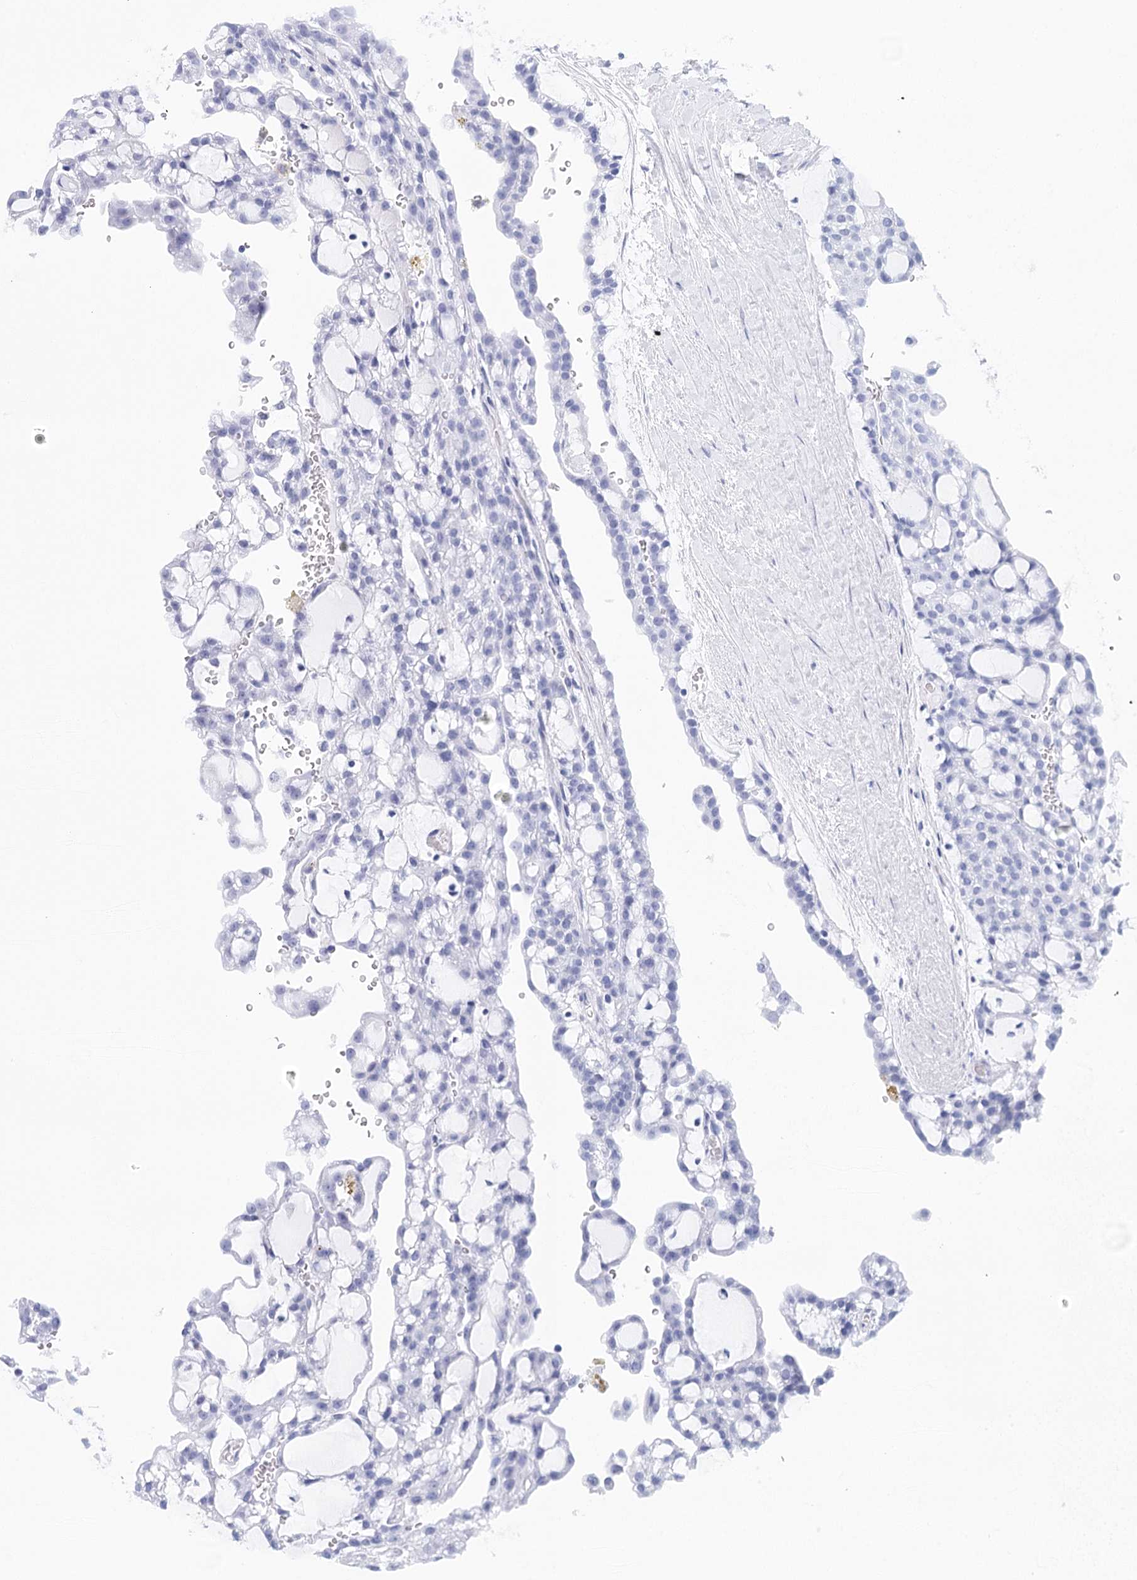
{"staining": {"intensity": "negative", "quantity": "none", "location": "none"}, "tissue": "renal cancer", "cell_type": "Tumor cells", "image_type": "cancer", "snomed": [{"axis": "morphology", "description": "Adenocarcinoma, NOS"}, {"axis": "topography", "description": "Kidney"}], "caption": "The immunohistochemistry photomicrograph has no significant expression in tumor cells of renal adenocarcinoma tissue.", "gene": "TMEM218", "patient": {"sex": "male", "age": 63}}